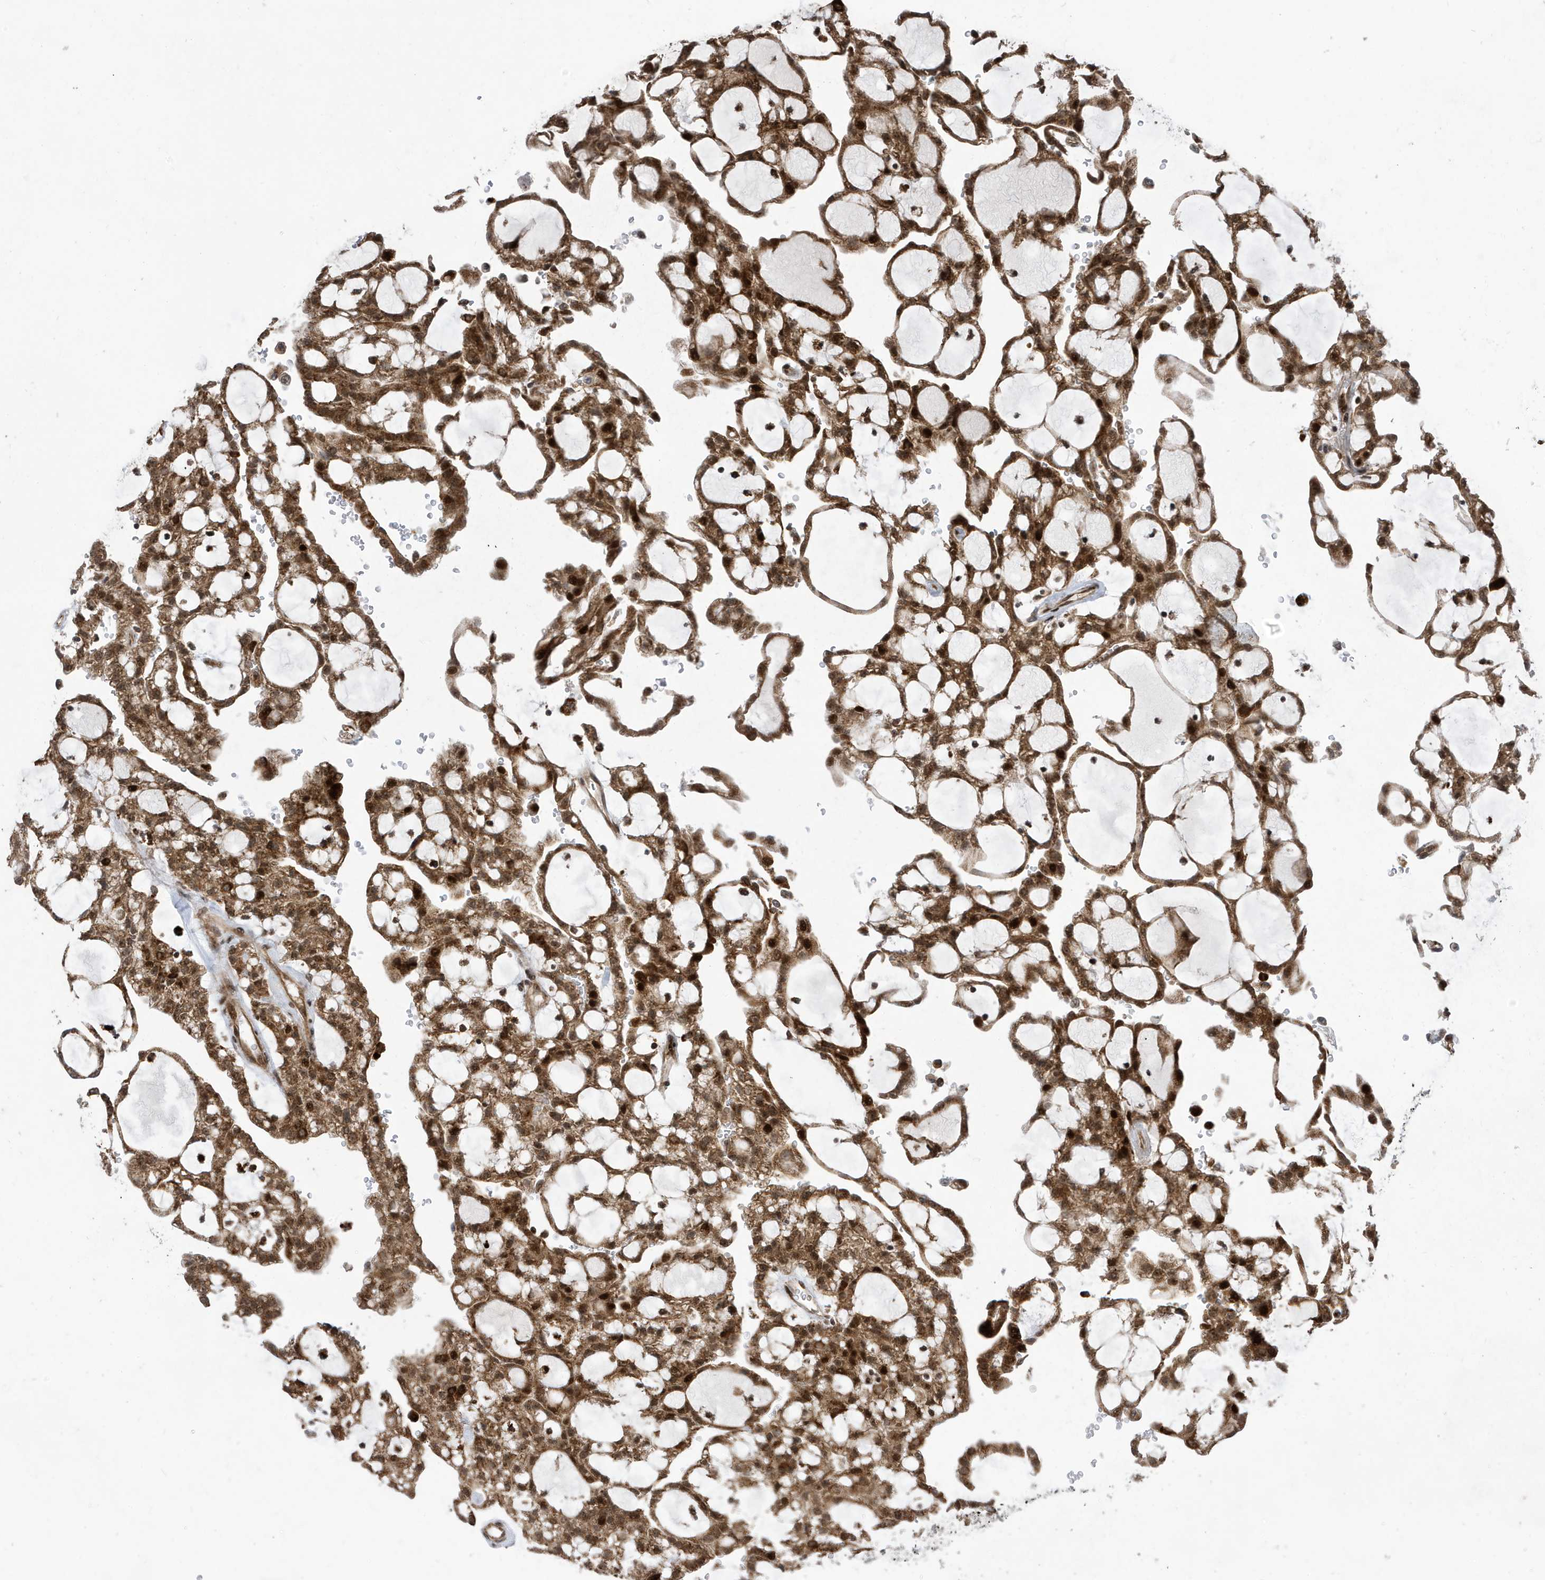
{"staining": {"intensity": "strong", "quantity": ">75%", "location": "cytoplasmic/membranous,nuclear"}, "tissue": "renal cancer", "cell_type": "Tumor cells", "image_type": "cancer", "snomed": [{"axis": "morphology", "description": "Adenocarcinoma, NOS"}, {"axis": "topography", "description": "Kidney"}], "caption": "Renal cancer stained with immunohistochemistry (IHC) displays strong cytoplasmic/membranous and nuclear expression in approximately >75% of tumor cells. The staining was performed using DAB to visualize the protein expression in brown, while the nuclei were stained in blue with hematoxylin (Magnification: 20x).", "gene": "FAM9B", "patient": {"sex": "male", "age": 63}}